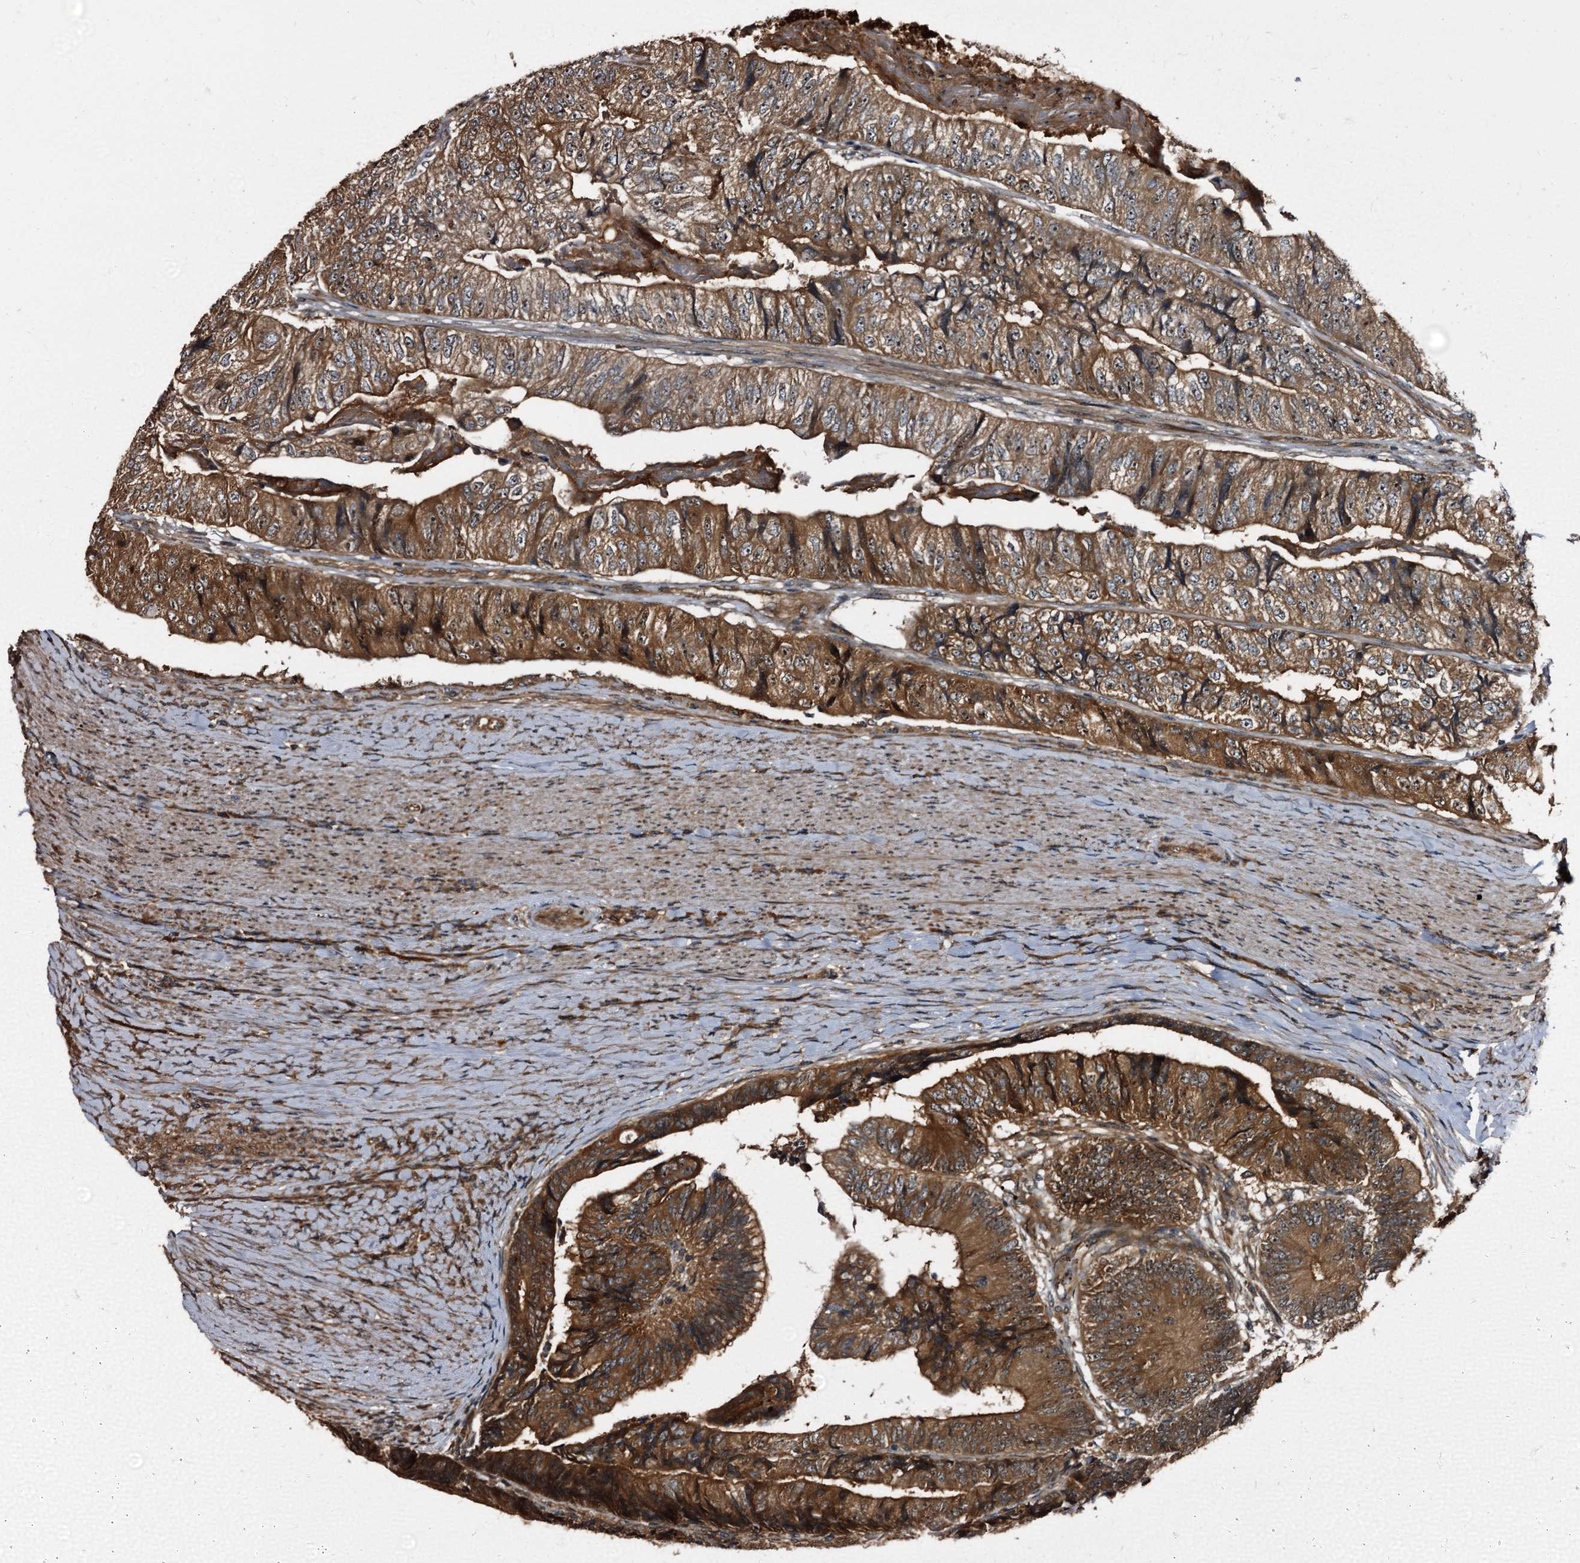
{"staining": {"intensity": "moderate", "quantity": ">75%", "location": "cytoplasmic/membranous,nuclear"}, "tissue": "colorectal cancer", "cell_type": "Tumor cells", "image_type": "cancer", "snomed": [{"axis": "morphology", "description": "Adenocarcinoma, NOS"}, {"axis": "topography", "description": "Colon"}], "caption": "Tumor cells display medium levels of moderate cytoplasmic/membranous and nuclear positivity in approximately >75% of cells in human adenocarcinoma (colorectal).", "gene": "PEX5", "patient": {"sex": "female", "age": 67}}